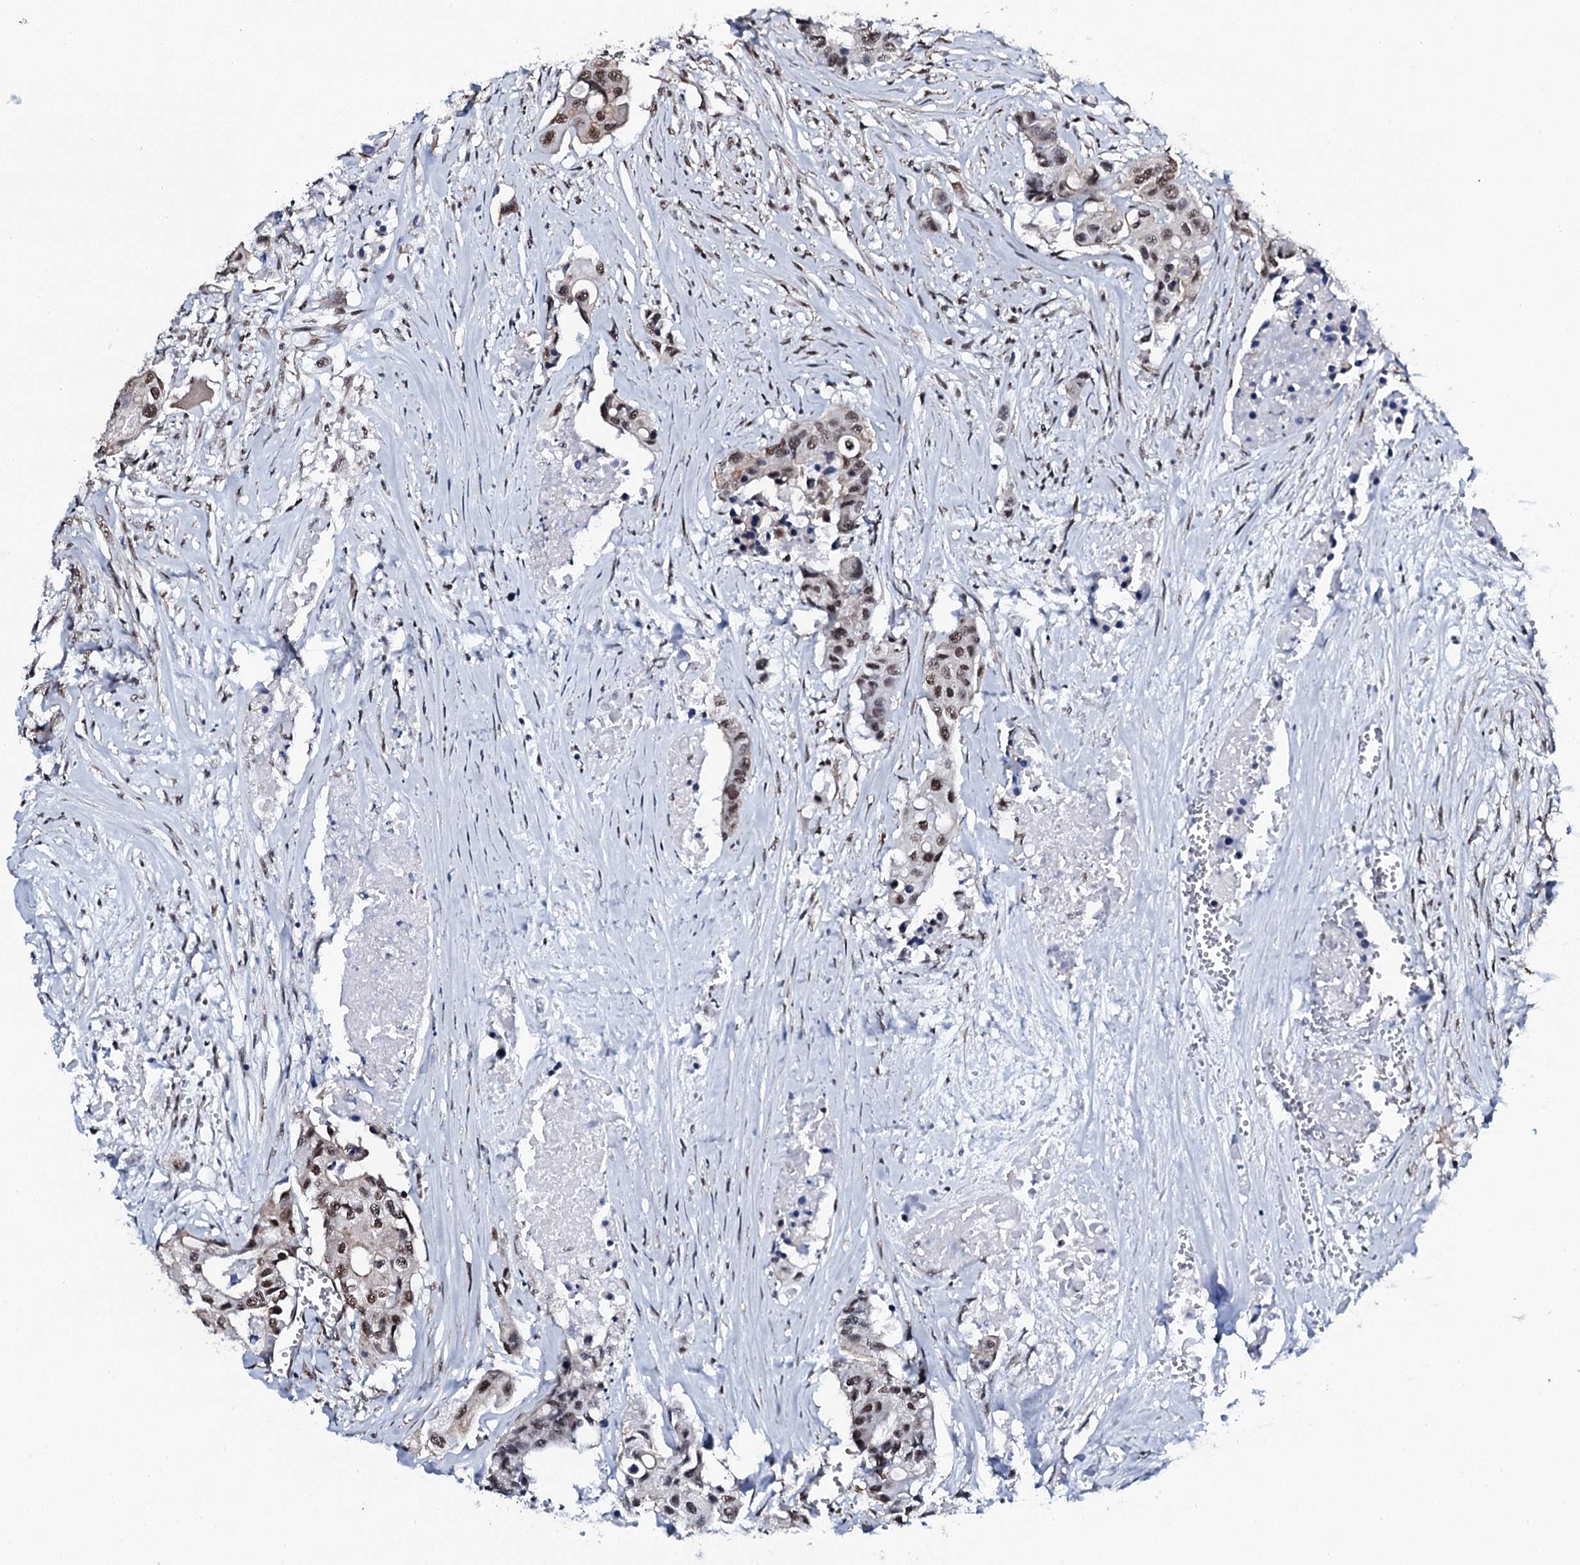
{"staining": {"intensity": "moderate", "quantity": ">75%", "location": "nuclear"}, "tissue": "colorectal cancer", "cell_type": "Tumor cells", "image_type": "cancer", "snomed": [{"axis": "morphology", "description": "Adenocarcinoma, NOS"}, {"axis": "topography", "description": "Colon"}], "caption": "A brown stain highlights moderate nuclear expression of a protein in human colorectal cancer tumor cells. (Stains: DAB in brown, nuclei in blue, Microscopy: brightfield microscopy at high magnification).", "gene": "CWC15", "patient": {"sex": "male", "age": 77}}